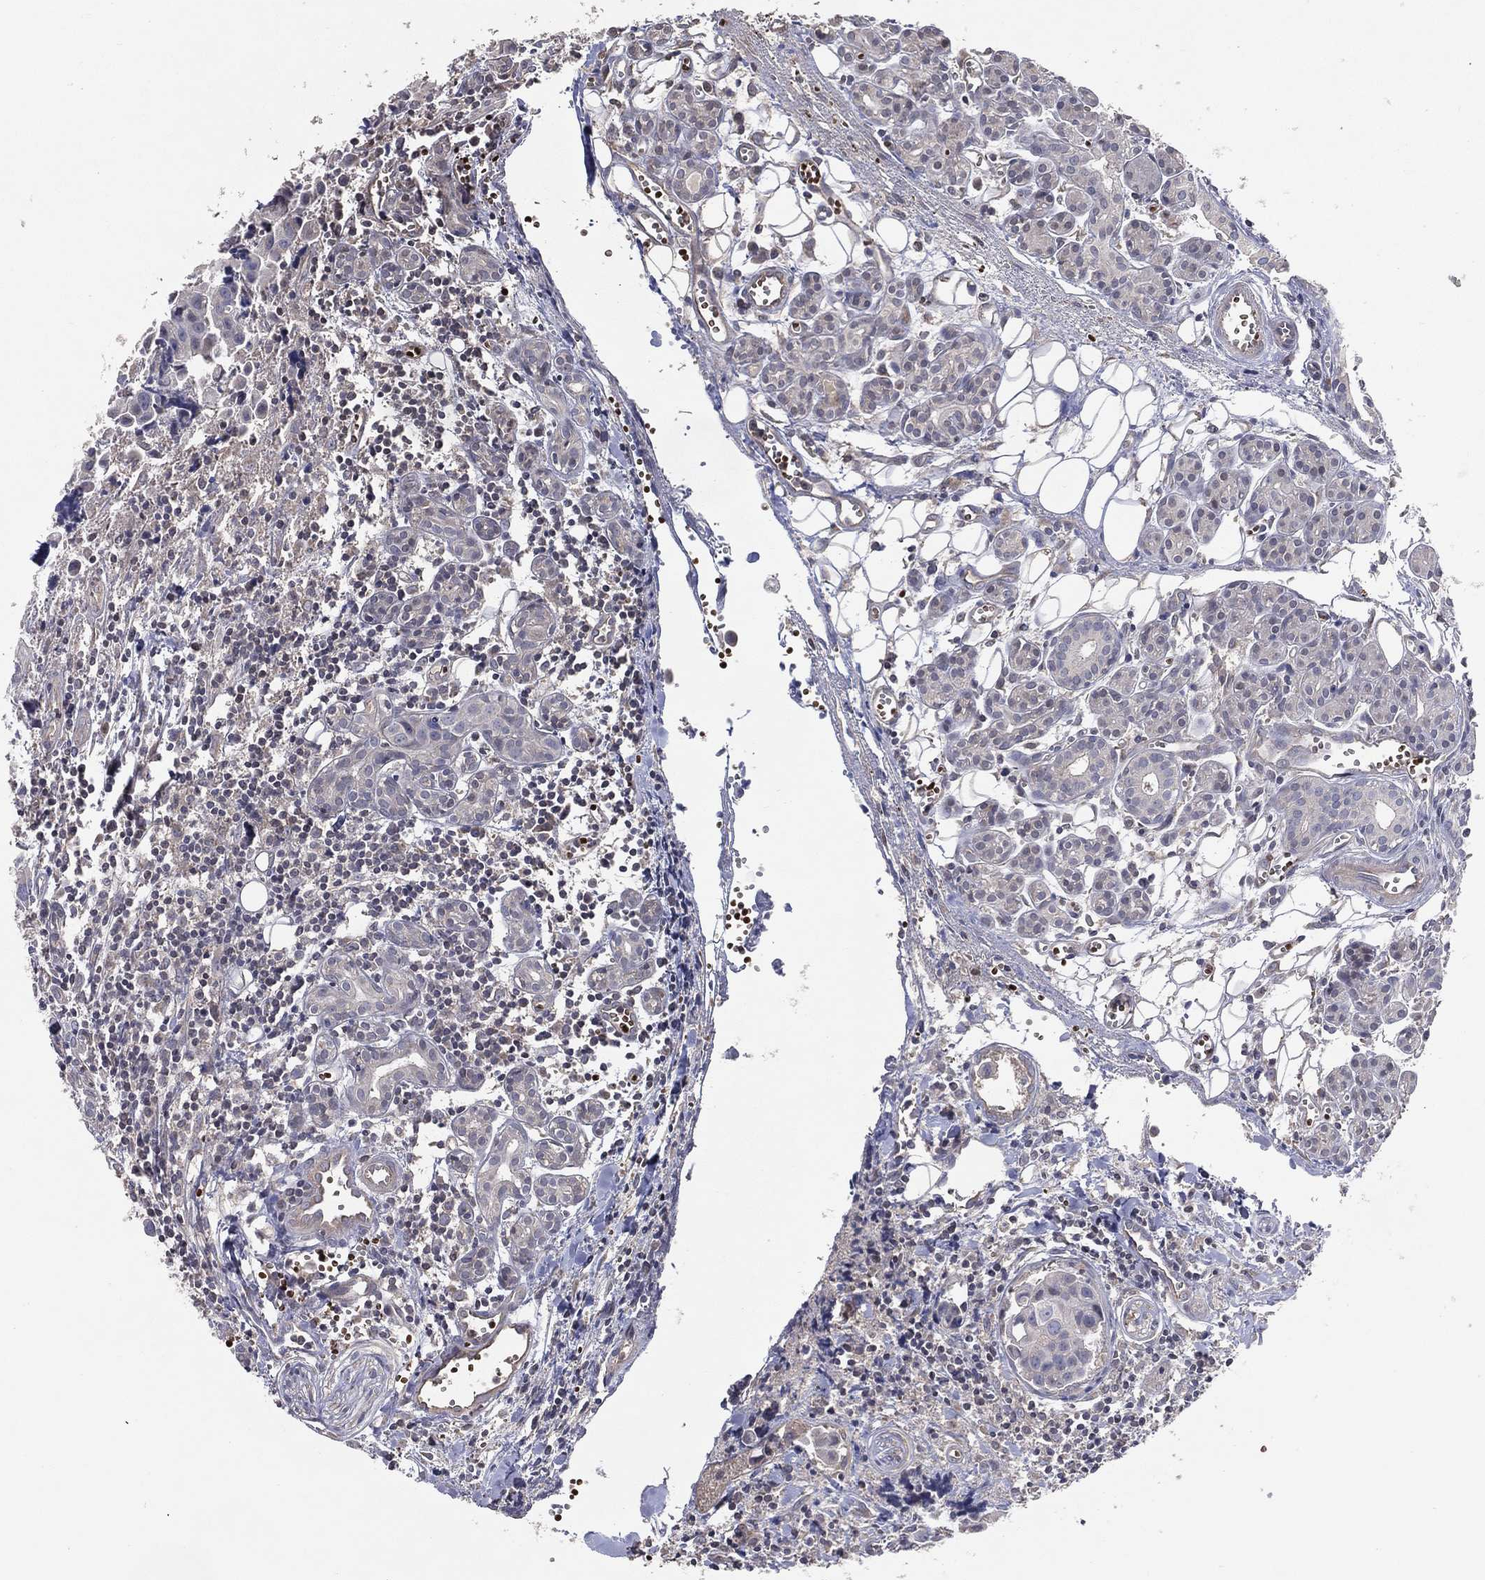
{"staining": {"intensity": "negative", "quantity": "none", "location": "none"}, "tissue": "head and neck cancer", "cell_type": "Tumor cells", "image_type": "cancer", "snomed": [{"axis": "morphology", "description": "Adenocarcinoma, NOS"}, {"axis": "topography", "description": "Head-Neck"}], "caption": "Immunohistochemistry of human head and neck cancer exhibits no expression in tumor cells.", "gene": "DNAH7", "patient": {"sex": "male", "age": 76}}